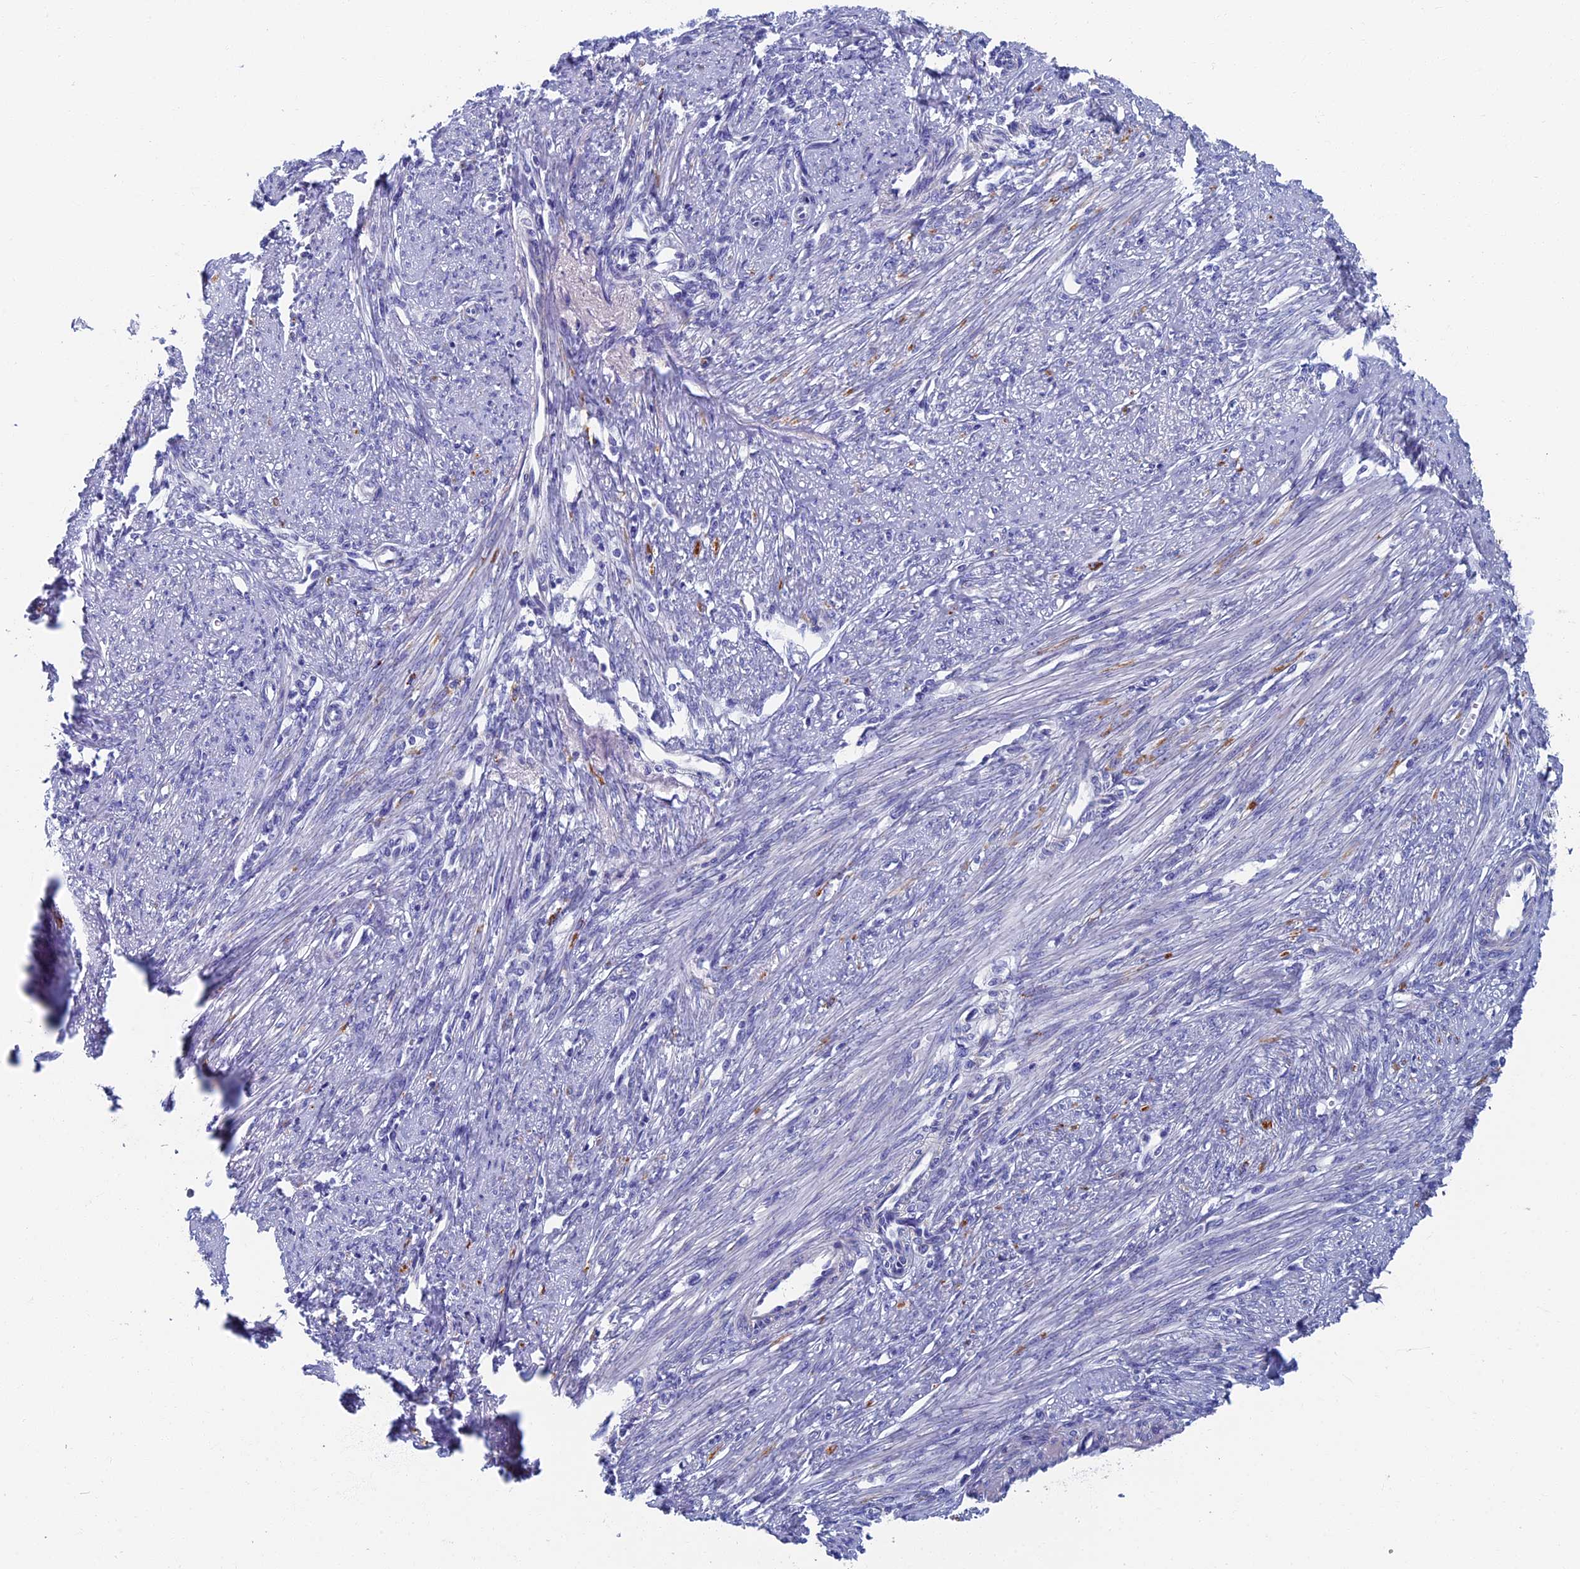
{"staining": {"intensity": "negative", "quantity": "none", "location": "none"}, "tissue": "smooth muscle", "cell_type": "Smooth muscle cells", "image_type": "normal", "snomed": [{"axis": "morphology", "description": "Normal tissue, NOS"}, {"axis": "topography", "description": "Smooth muscle"}, {"axis": "topography", "description": "Uterus"}], "caption": "This image is of unremarkable smooth muscle stained with immunohistochemistry (IHC) to label a protein in brown with the nuclei are counter-stained blue. There is no positivity in smooth muscle cells. Nuclei are stained in blue.", "gene": "OAT", "patient": {"sex": "female", "age": 59}}